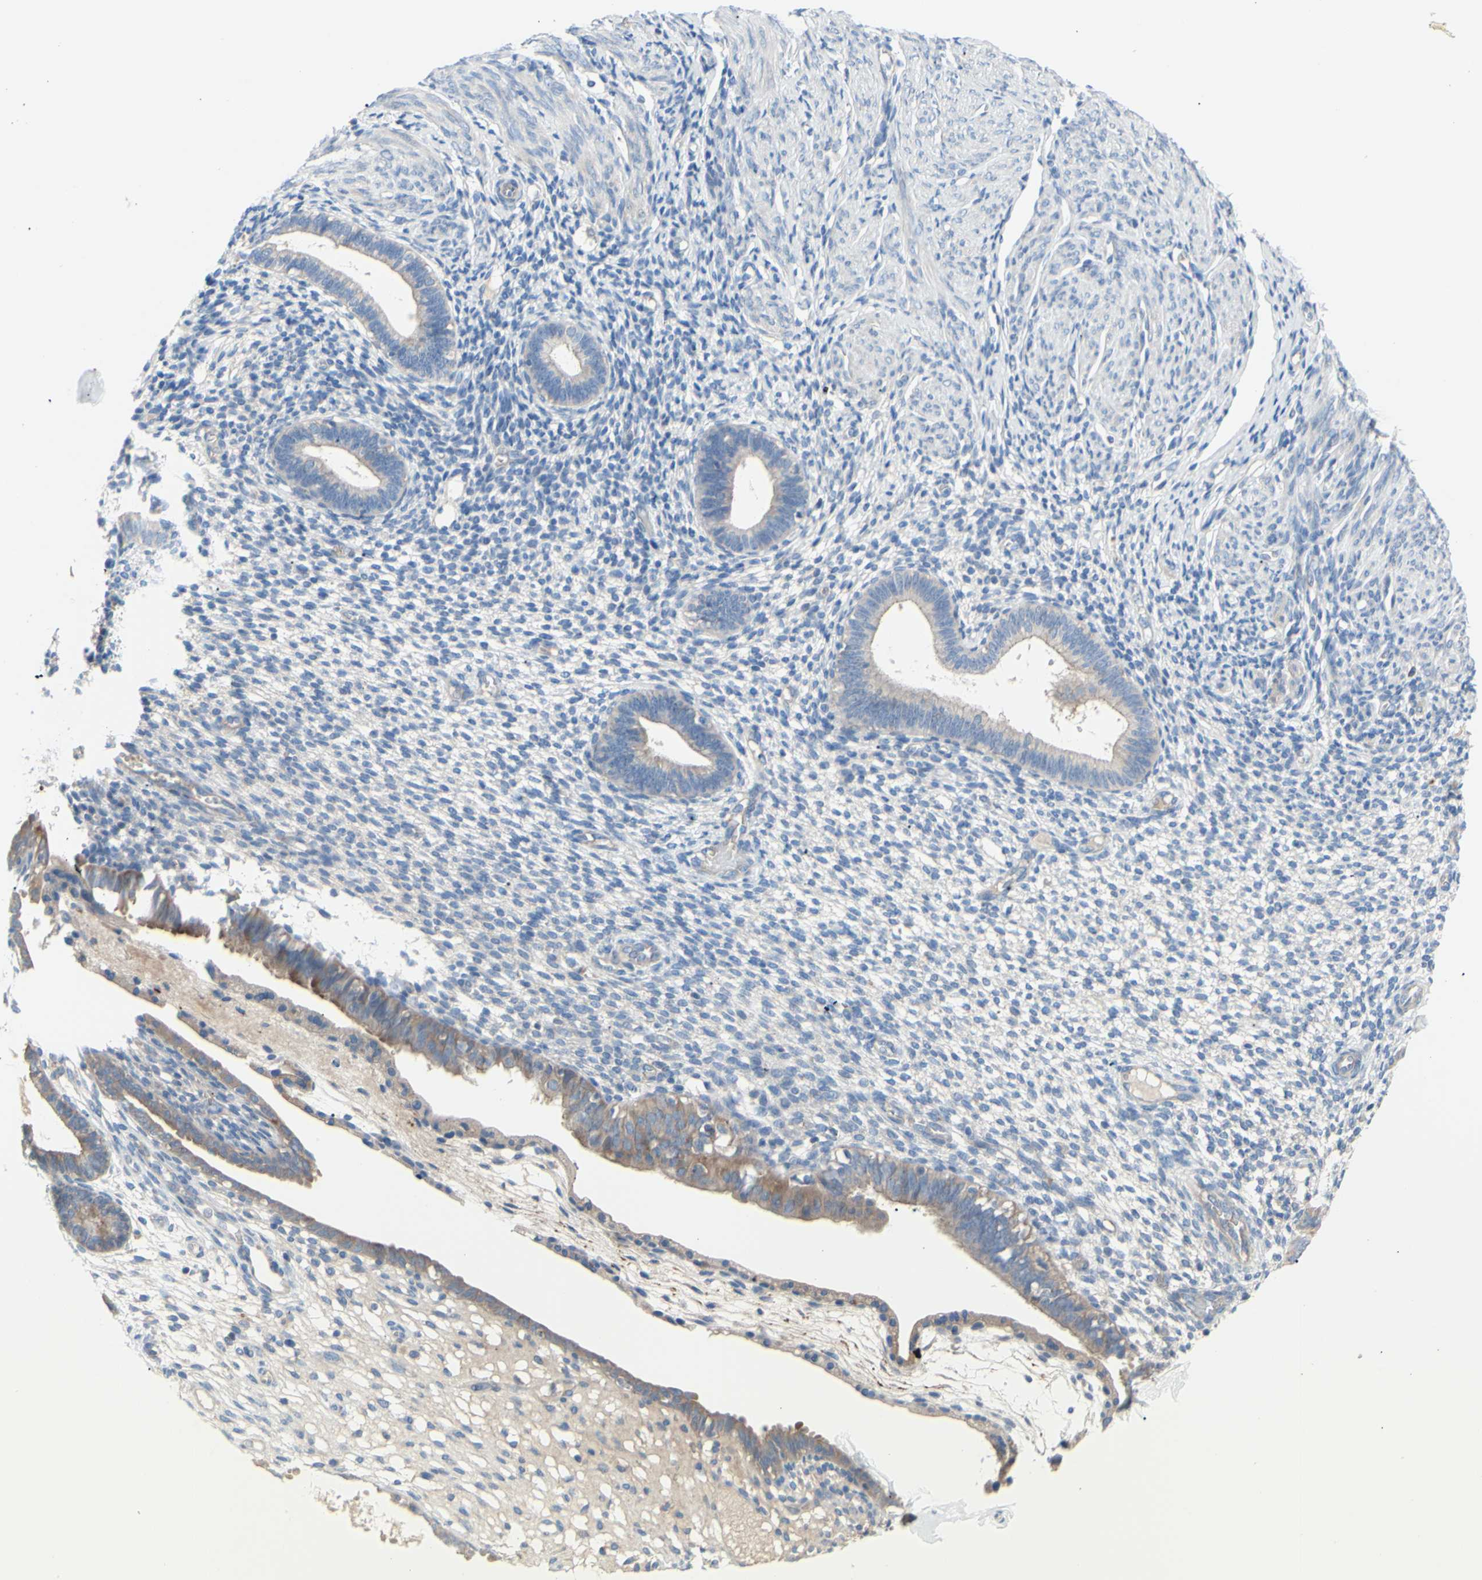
{"staining": {"intensity": "negative", "quantity": "none", "location": "none"}, "tissue": "endometrium", "cell_type": "Cells in endometrial stroma", "image_type": "normal", "snomed": [{"axis": "morphology", "description": "Normal tissue, NOS"}, {"axis": "topography", "description": "Endometrium"}], "caption": "This is a image of immunohistochemistry (IHC) staining of unremarkable endometrium, which shows no positivity in cells in endometrial stroma.", "gene": "TMEM59L", "patient": {"sex": "female", "age": 61}}